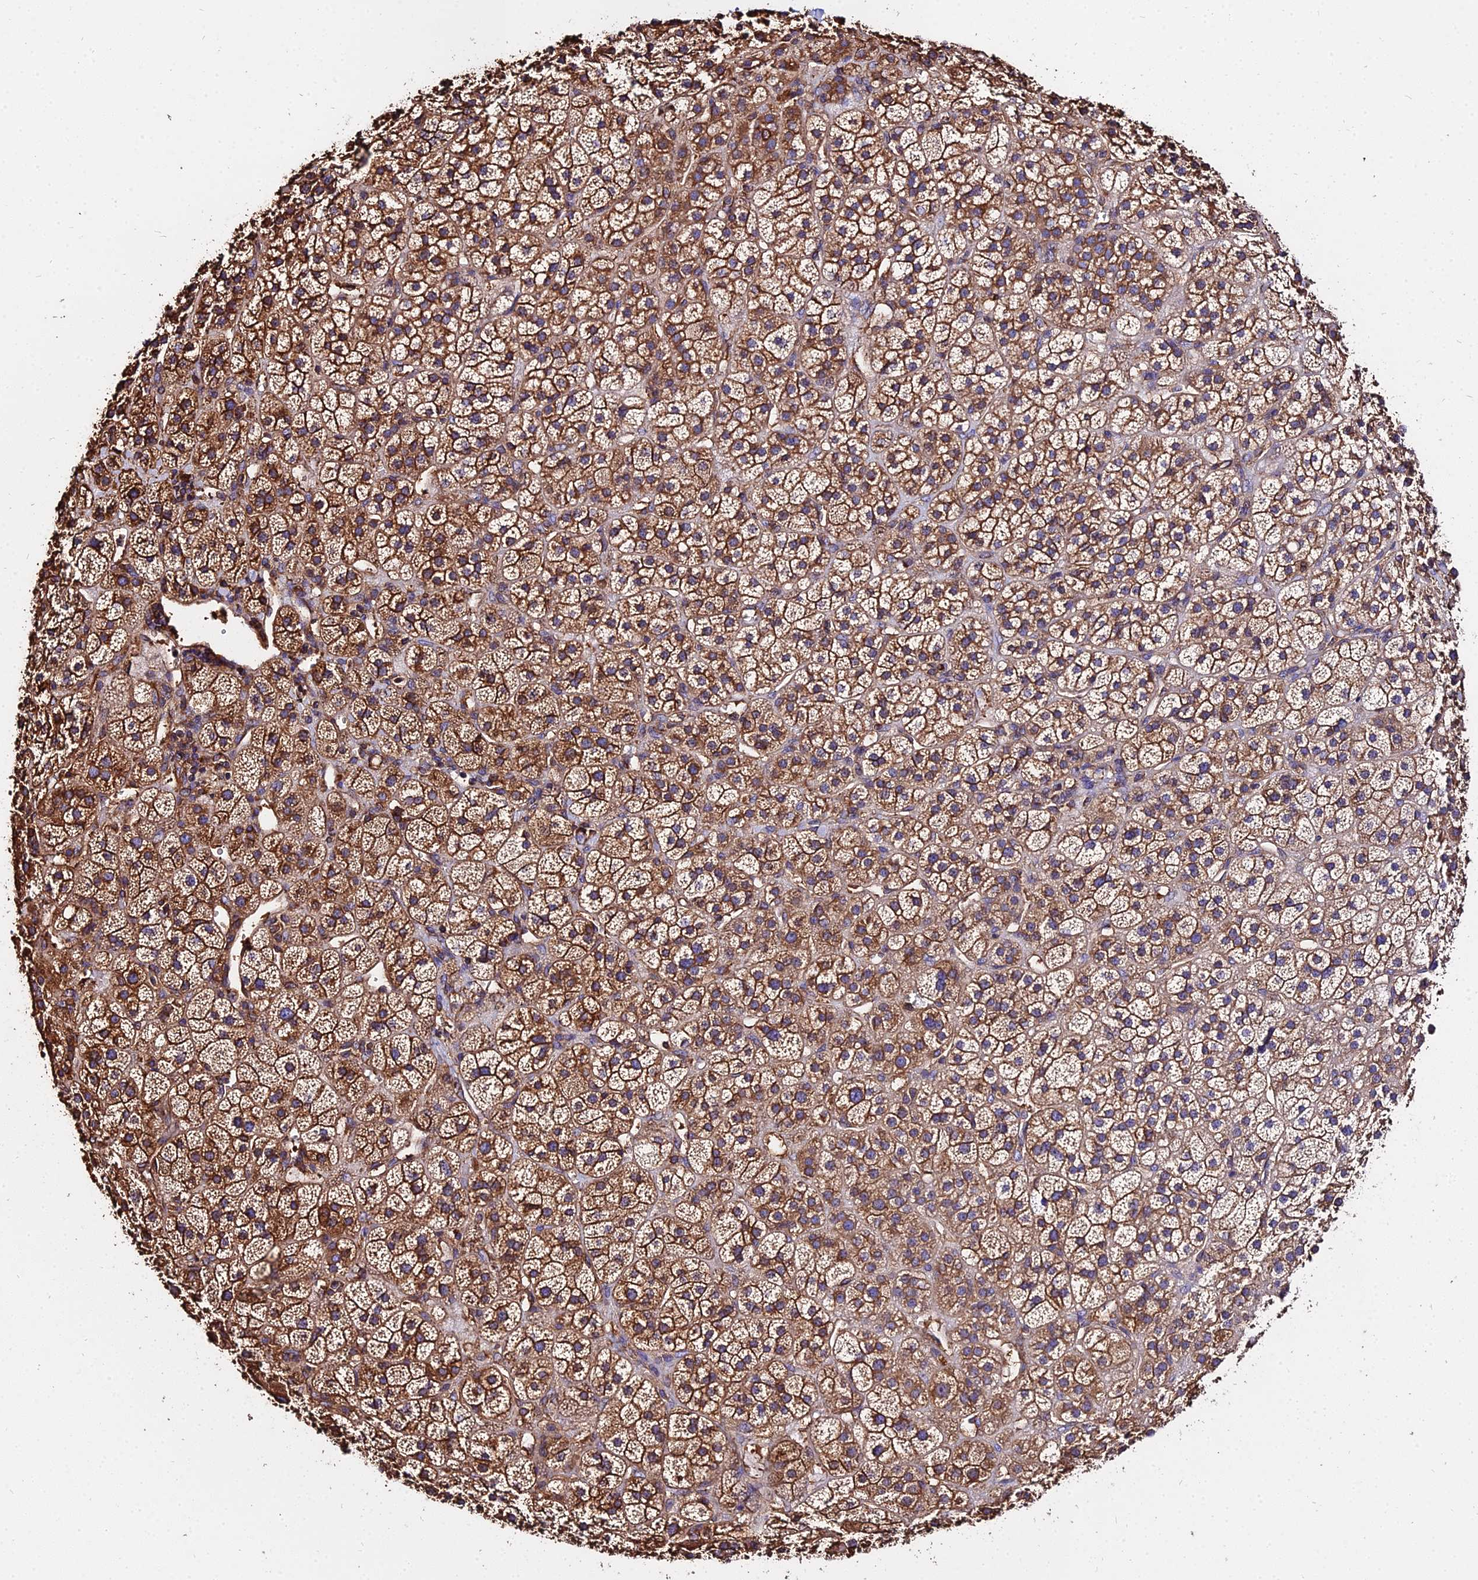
{"staining": {"intensity": "strong", "quantity": ">75%", "location": "cytoplasmic/membranous"}, "tissue": "adrenal gland", "cell_type": "Glandular cells", "image_type": "normal", "snomed": [{"axis": "morphology", "description": "Normal tissue, NOS"}, {"axis": "topography", "description": "Adrenal gland"}], "caption": "Protein analysis of benign adrenal gland demonstrates strong cytoplasmic/membranous expression in about >75% of glandular cells.", "gene": "TUBA1A", "patient": {"sex": "female", "age": 70}}